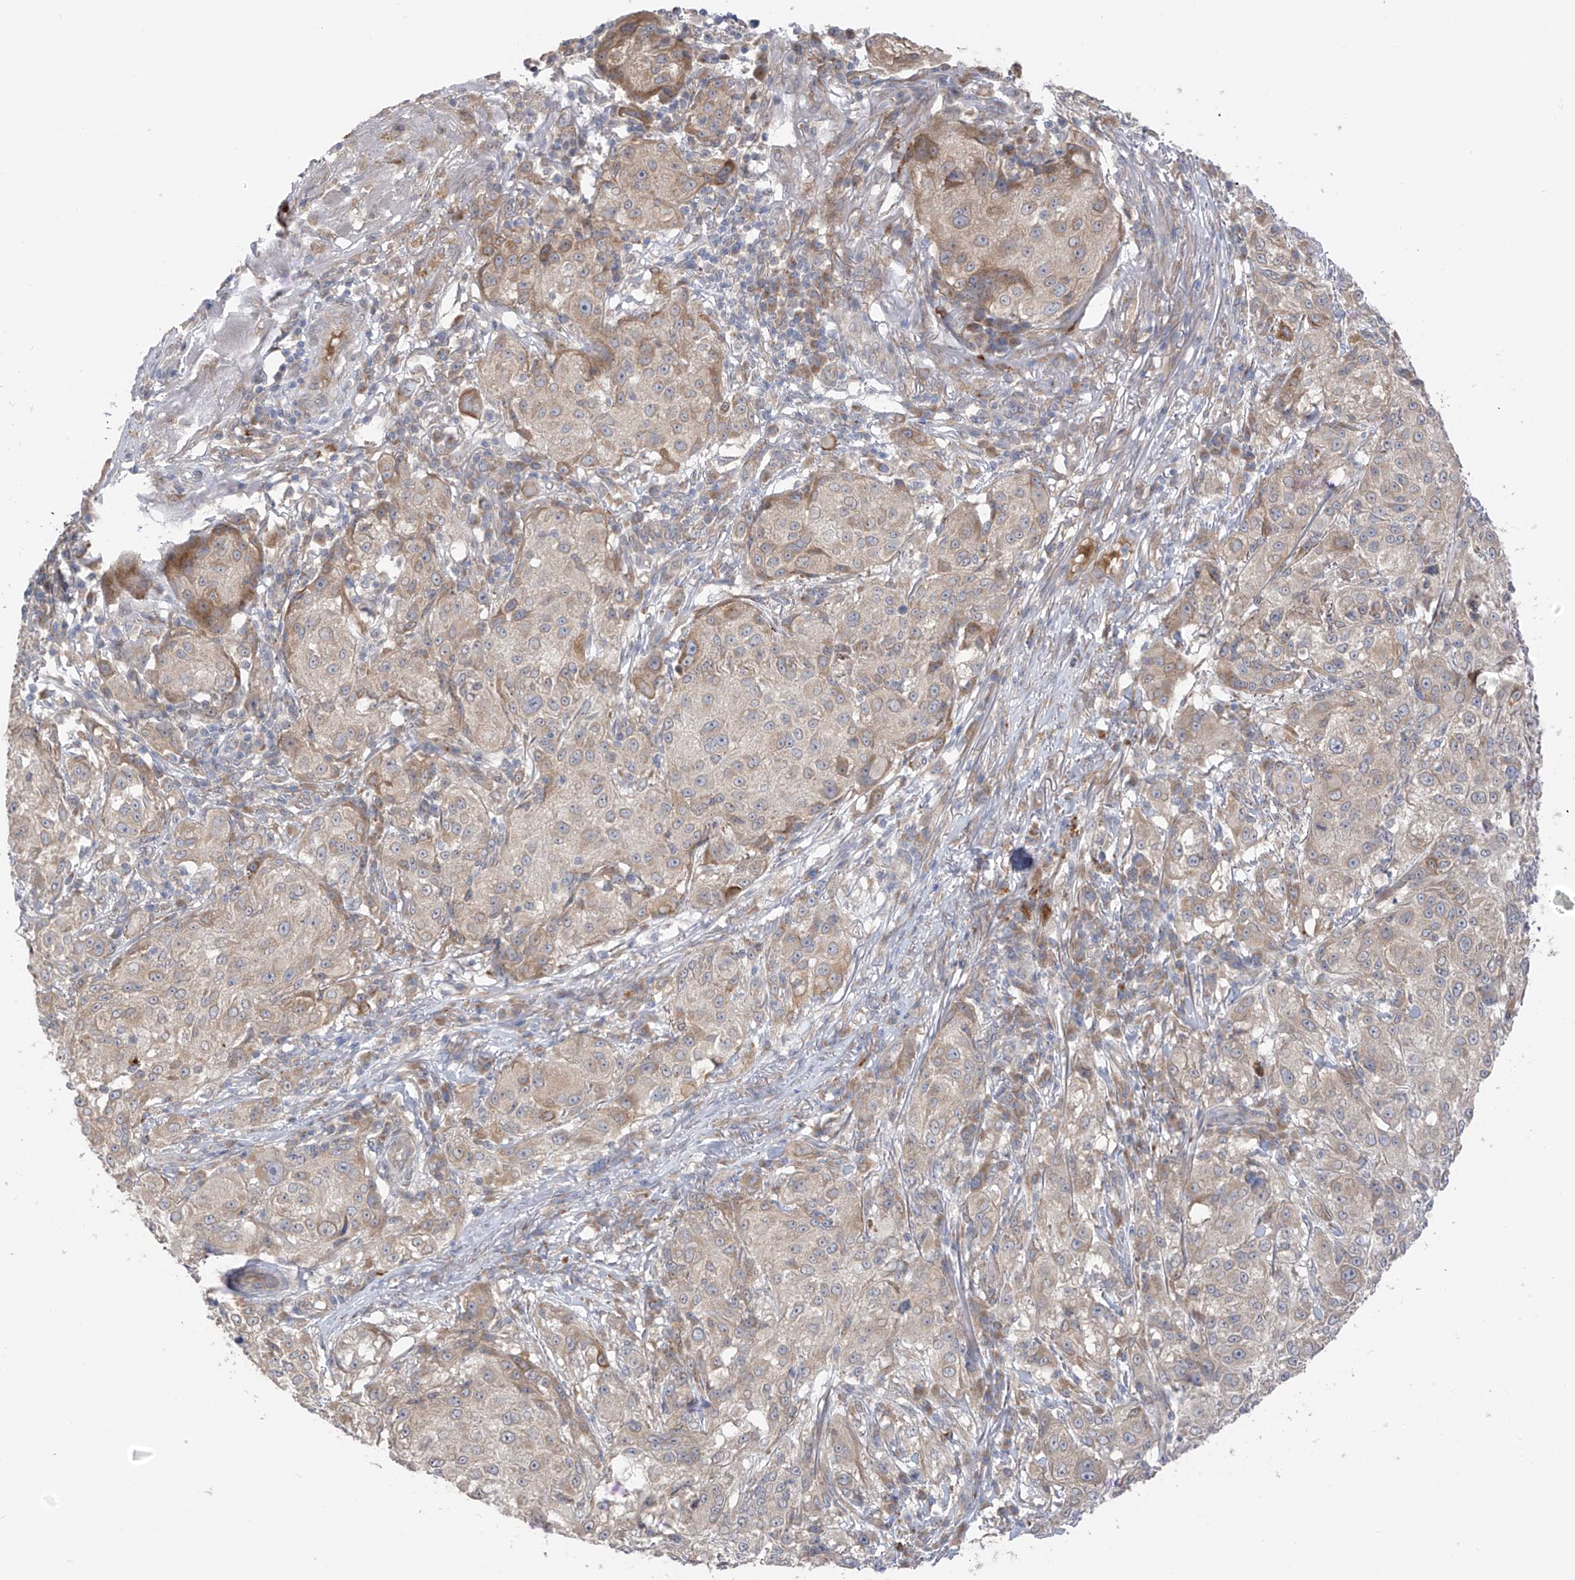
{"staining": {"intensity": "moderate", "quantity": "<25%", "location": "cytoplasmic/membranous"}, "tissue": "melanoma", "cell_type": "Tumor cells", "image_type": "cancer", "snomed": [{"axis": "morphology", "description": "Necrosis, NOS"}, {"axis": "morphology", "description": "Malignant melanoma, NOS"}, {"axis": "topography", "description": "Skin"}], "caption": "Protein staining exhibits moderate cytoplasmic/membranous positivity in approximately <25% of tumor cells in melanoma. The protein of interest is shown in brown color, while the nuclei are stained blue.", "gene": "NALCN", "patient": {"sex": "female", "age": 87}}